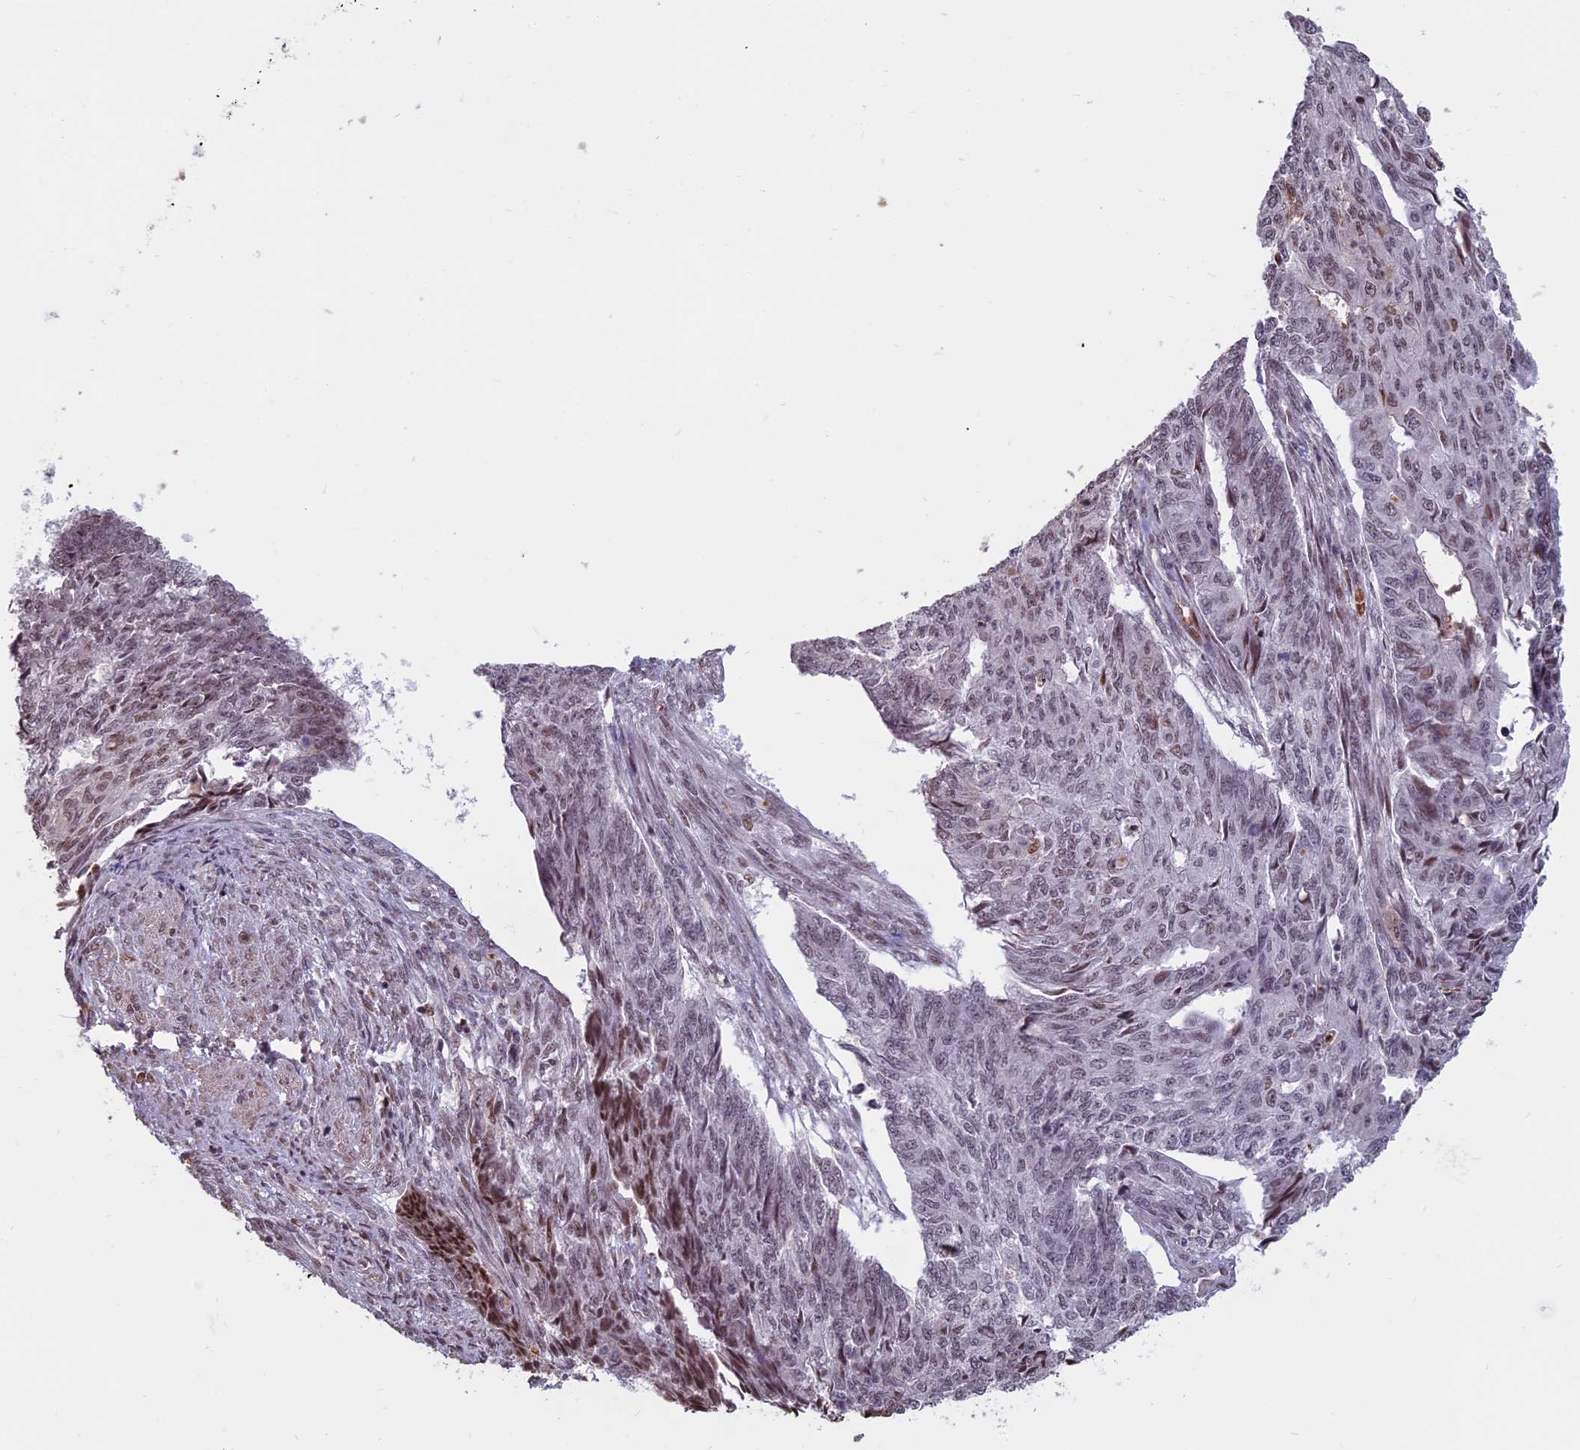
{"staining": {"intensity": "moderate", "quantity": "25%-75%", "location": "nuclear"}, "tissue": "endometrial cancer", "cell_type": "Tumor cells", "image_type": "cancer", "snomed": [{"axis": "morphology", "description": "Adenocarcinoma, NOS"}, {"axis": "topography", "description": "Endometrium"}], "caption": "Tumor cells show medium levels of moderate nuclear staining in about 25%-75% of cells in endometrial cancer.", "gene": "MFAP1", "patient": {"sex": "female", "age": 32}}